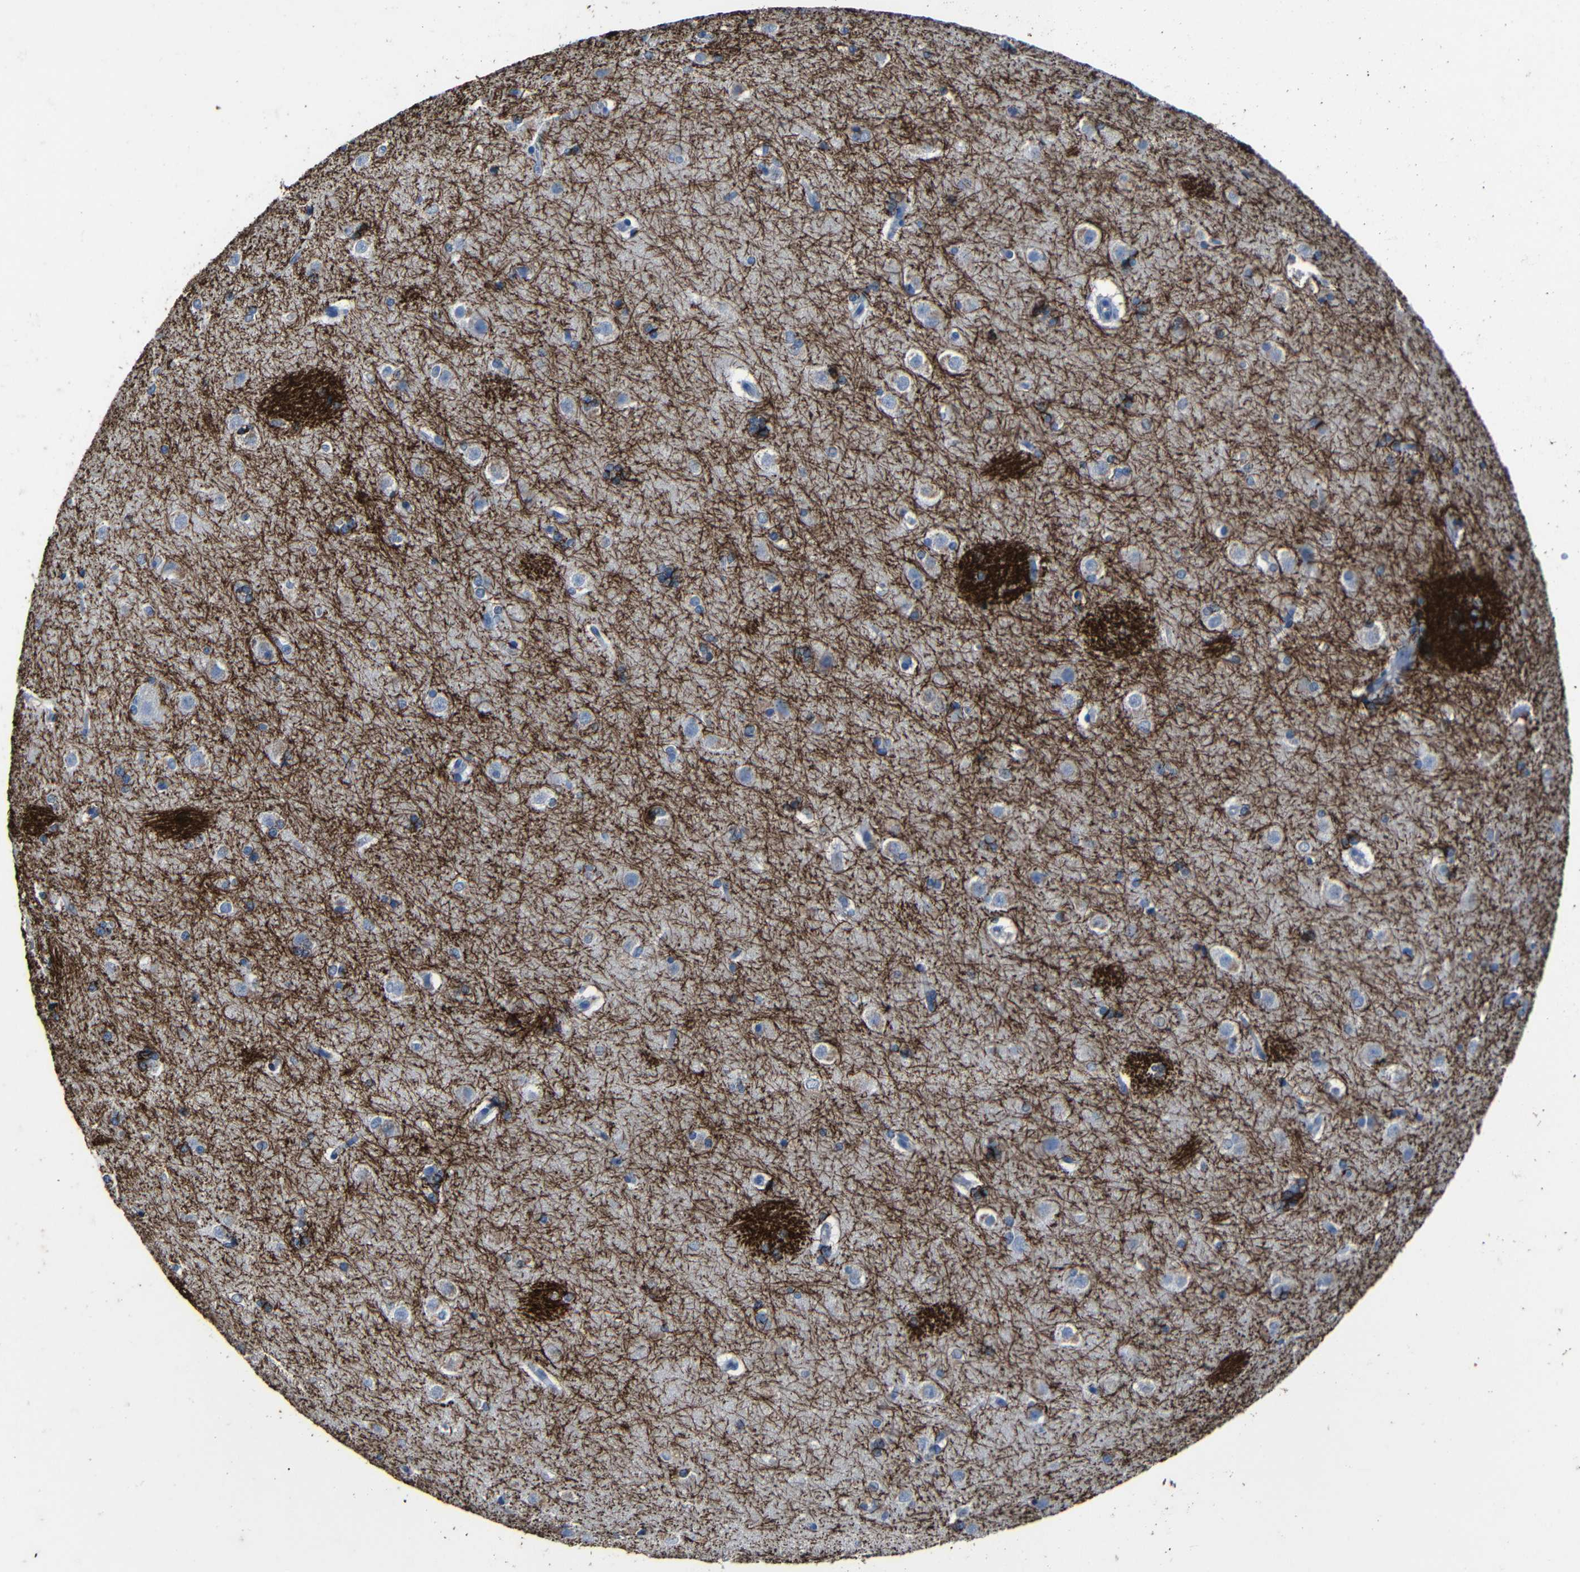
{"staining": {"intensity": "negative", "quantity": "none", "location": "none"}, "tissue": "caudate", "cell_type": "Glial cells", "image_type": "normal", "snomed": [{"axis": "morphology", "description": "Normal tissue, NOS"}, {"axis": "topography", "description": "Lateral ventricle wall"}], "caption": "The histopathology image displays no staining of glial cells in normal caudate. (Stains: DAB (3,3'-diaminobenzidine) immunohistochemistry with hematoxylin counter stain, Microscopy: brightfield microscopy at high magnification).", "gene": "CLDN11", "patient": {"sex": "female", "age": 19}}